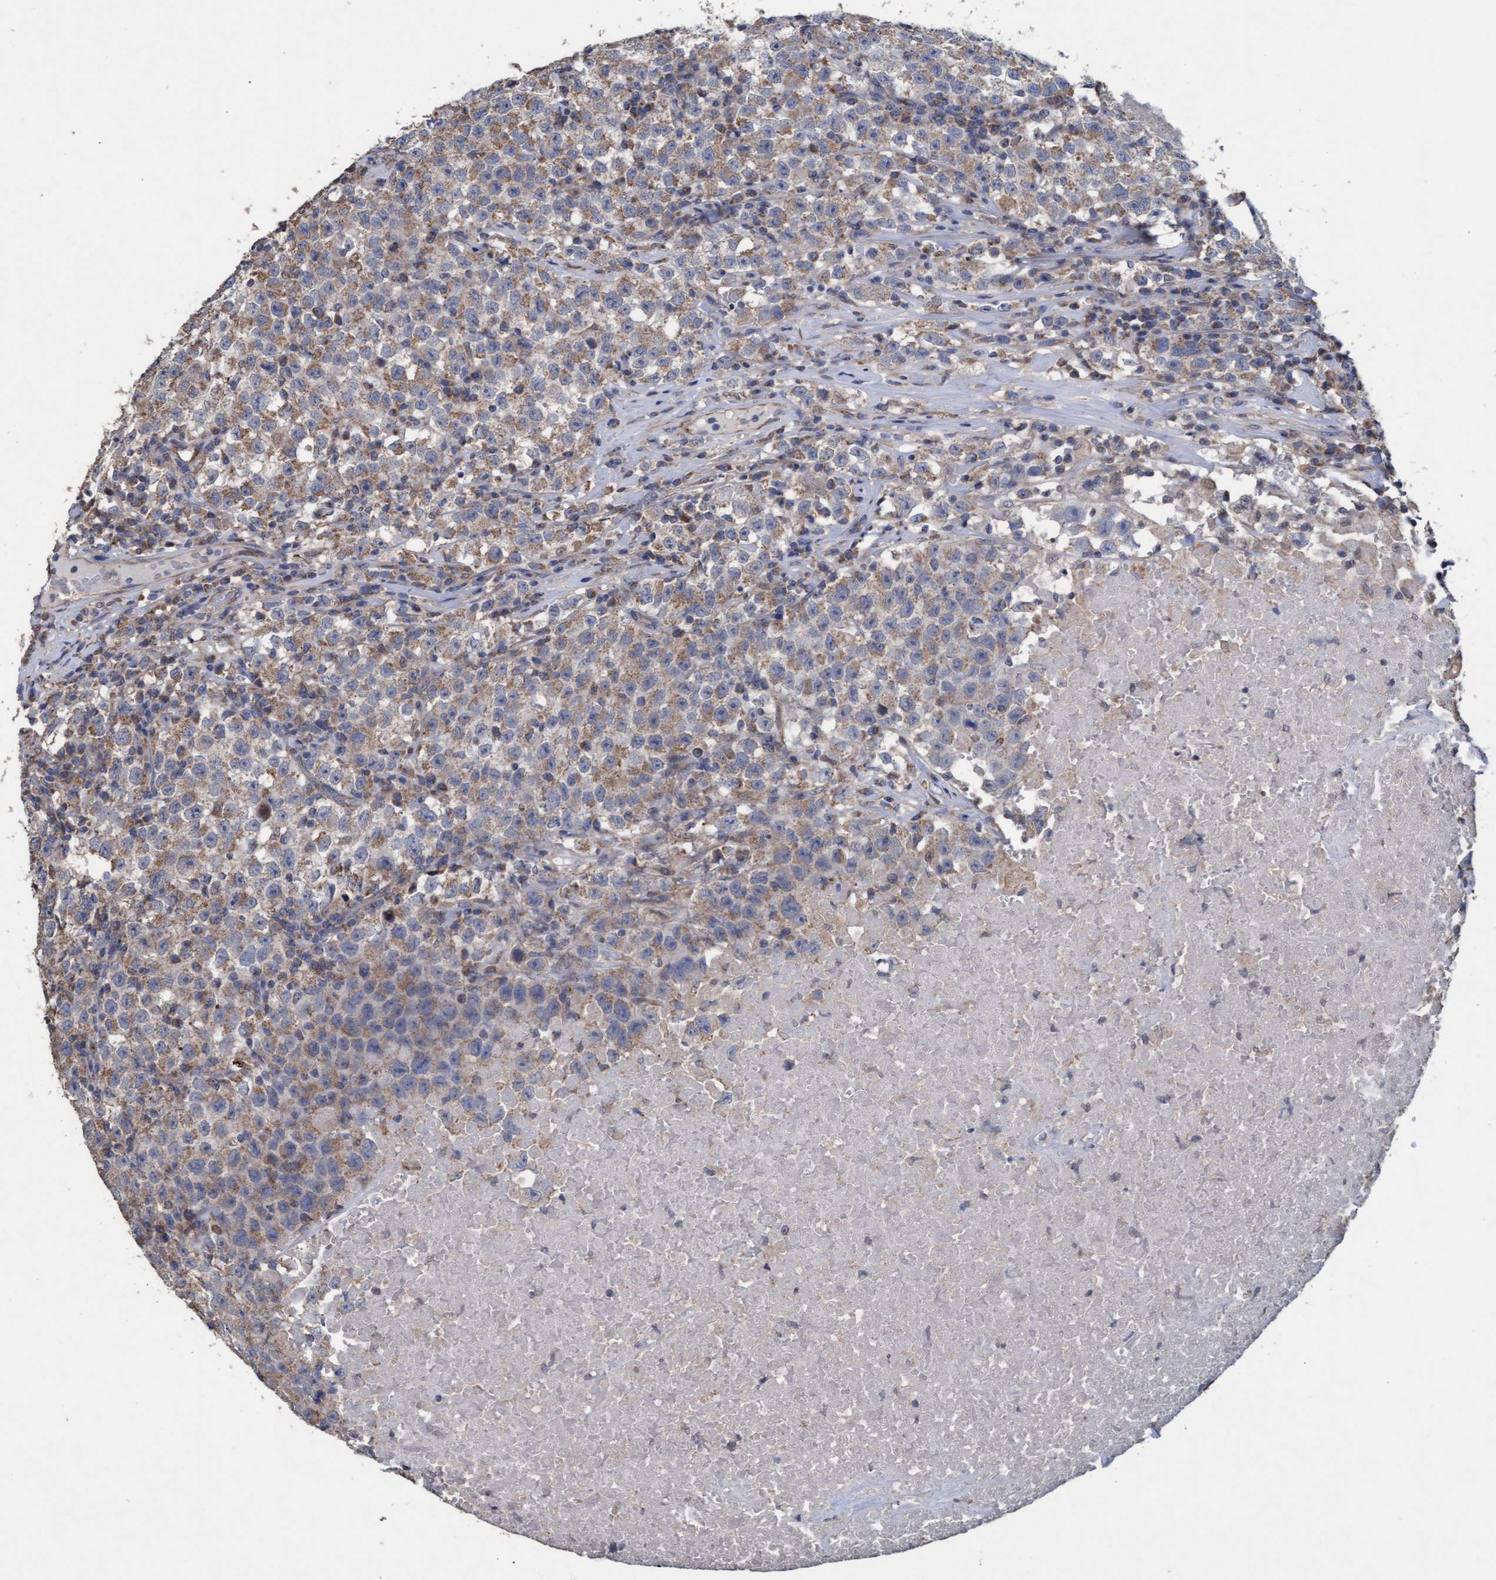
{"staining": {"intensity": "weak", "quantity": ">75%", "location": "cytoplasmic/membranous"}, "tissue": "testis cancer", "cell_type": "Tumor cells", "image_type": "cancer", "snomed": [{"axis": "morphology", "description": "Seminoma, NOS"}, {"axis": "topography", "description": "Testis"}], "caption": "Protein staining reveals weak cytoplasmic/membranous expression in about >75% of tumor cells in testis seminoma. The staining was performed using DAB (3,3'-diaminobenzidine), with brown indicating positive protein expression. Nuclei are stained blue with hematoxylin.", "gene": "MRPL38", "patient": {"sex": "male", "age": 22}}